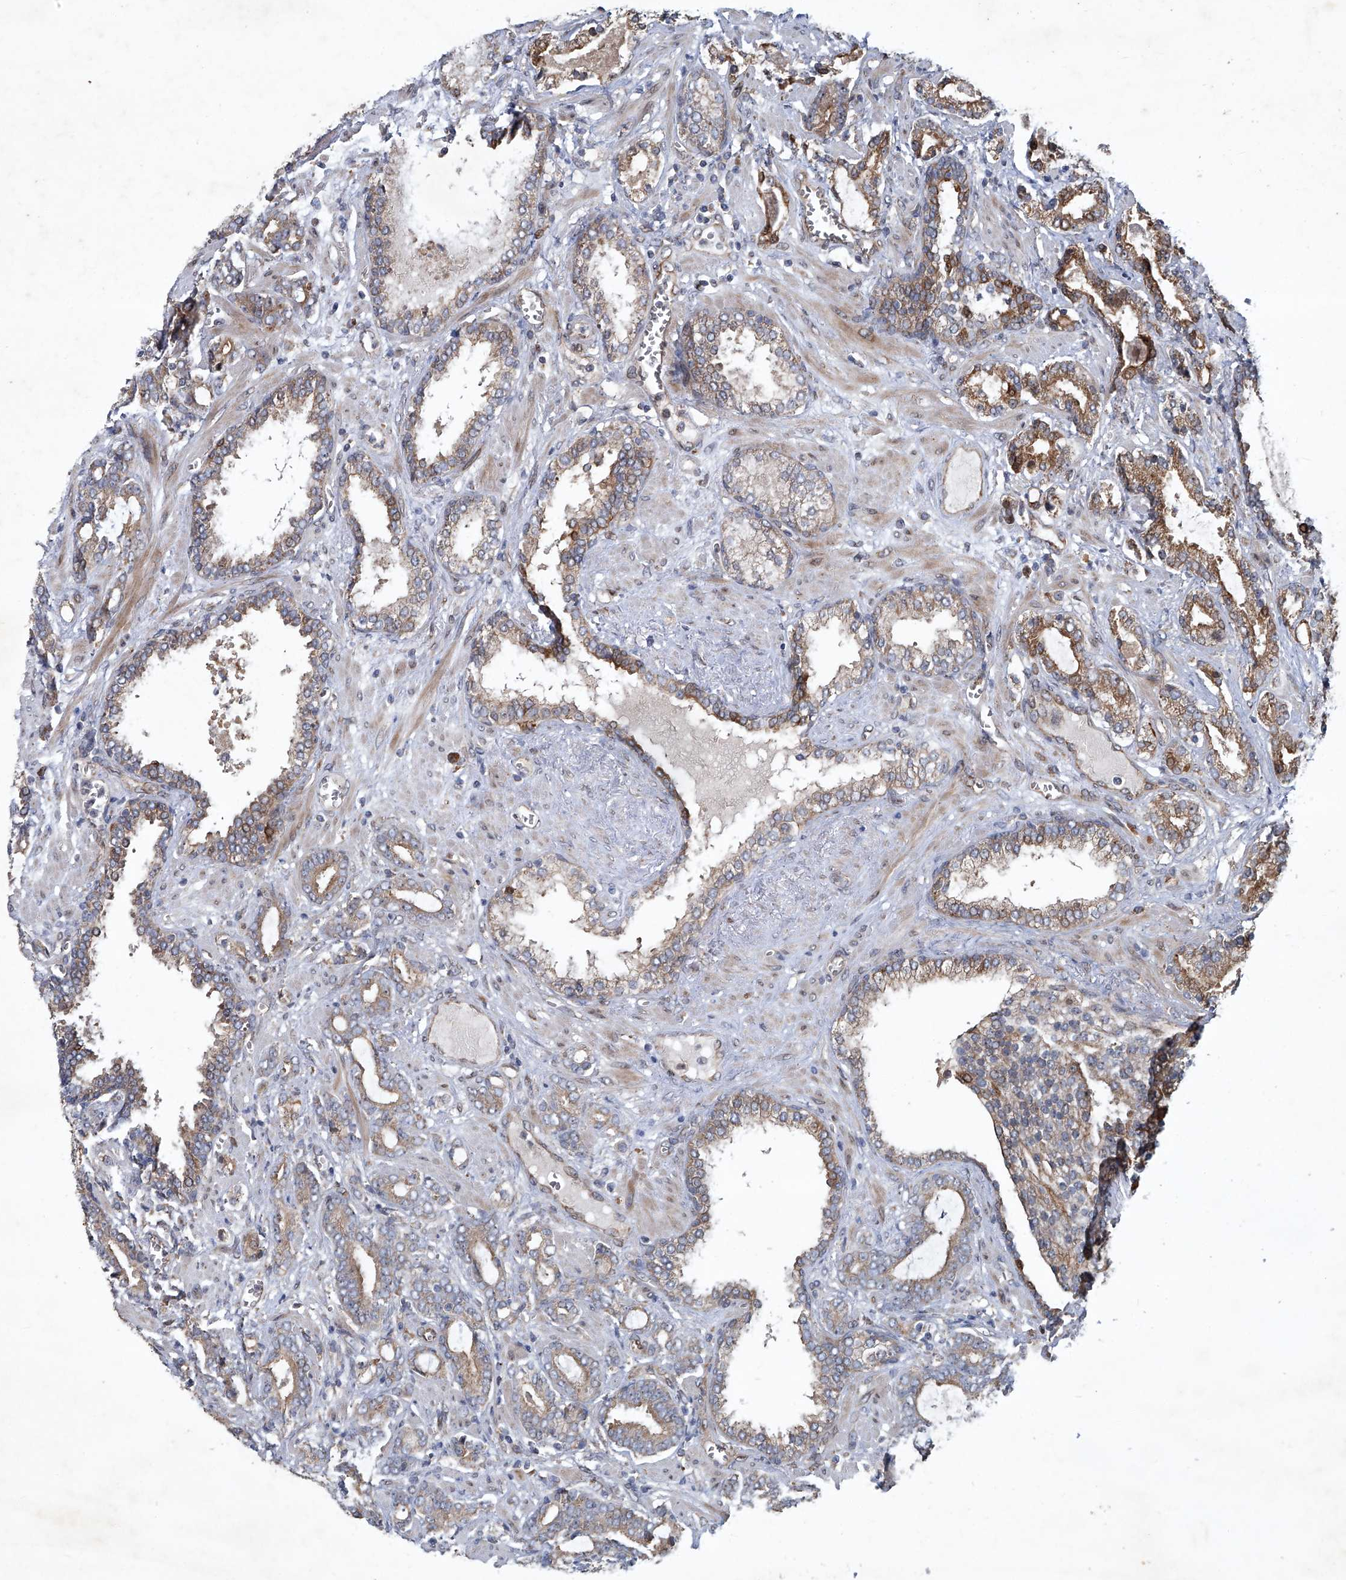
{"staining": {"intensity": "moderate", "quantity": ">75%", "location": "cytoplasmic/membranous"}, "tissue": "prostate cancer", "cell_type": "Tumor cells", "image_type": "cancer", "snomed": [{"axis": "morphology", "description": "Adenocarcinoma, High grade"}, {"axis": "topography", "description": "Prostate and seminal vesicle, NOS"}], "caption": "IHC staining of prostate cancer (adenocarcinoma (high-grade)), which displays medium levels of moderate cytoplasmic/membranous staining in about >75% of tumor cells indicating moderate cytoplasmic/membranous protein expression. The staining was performed using DAB (brown) for protein detection and nuclei were counterstained in hematoxylin (blue).", "gene": "GPR132", "patient": {"sex": "male", "age": 67}}